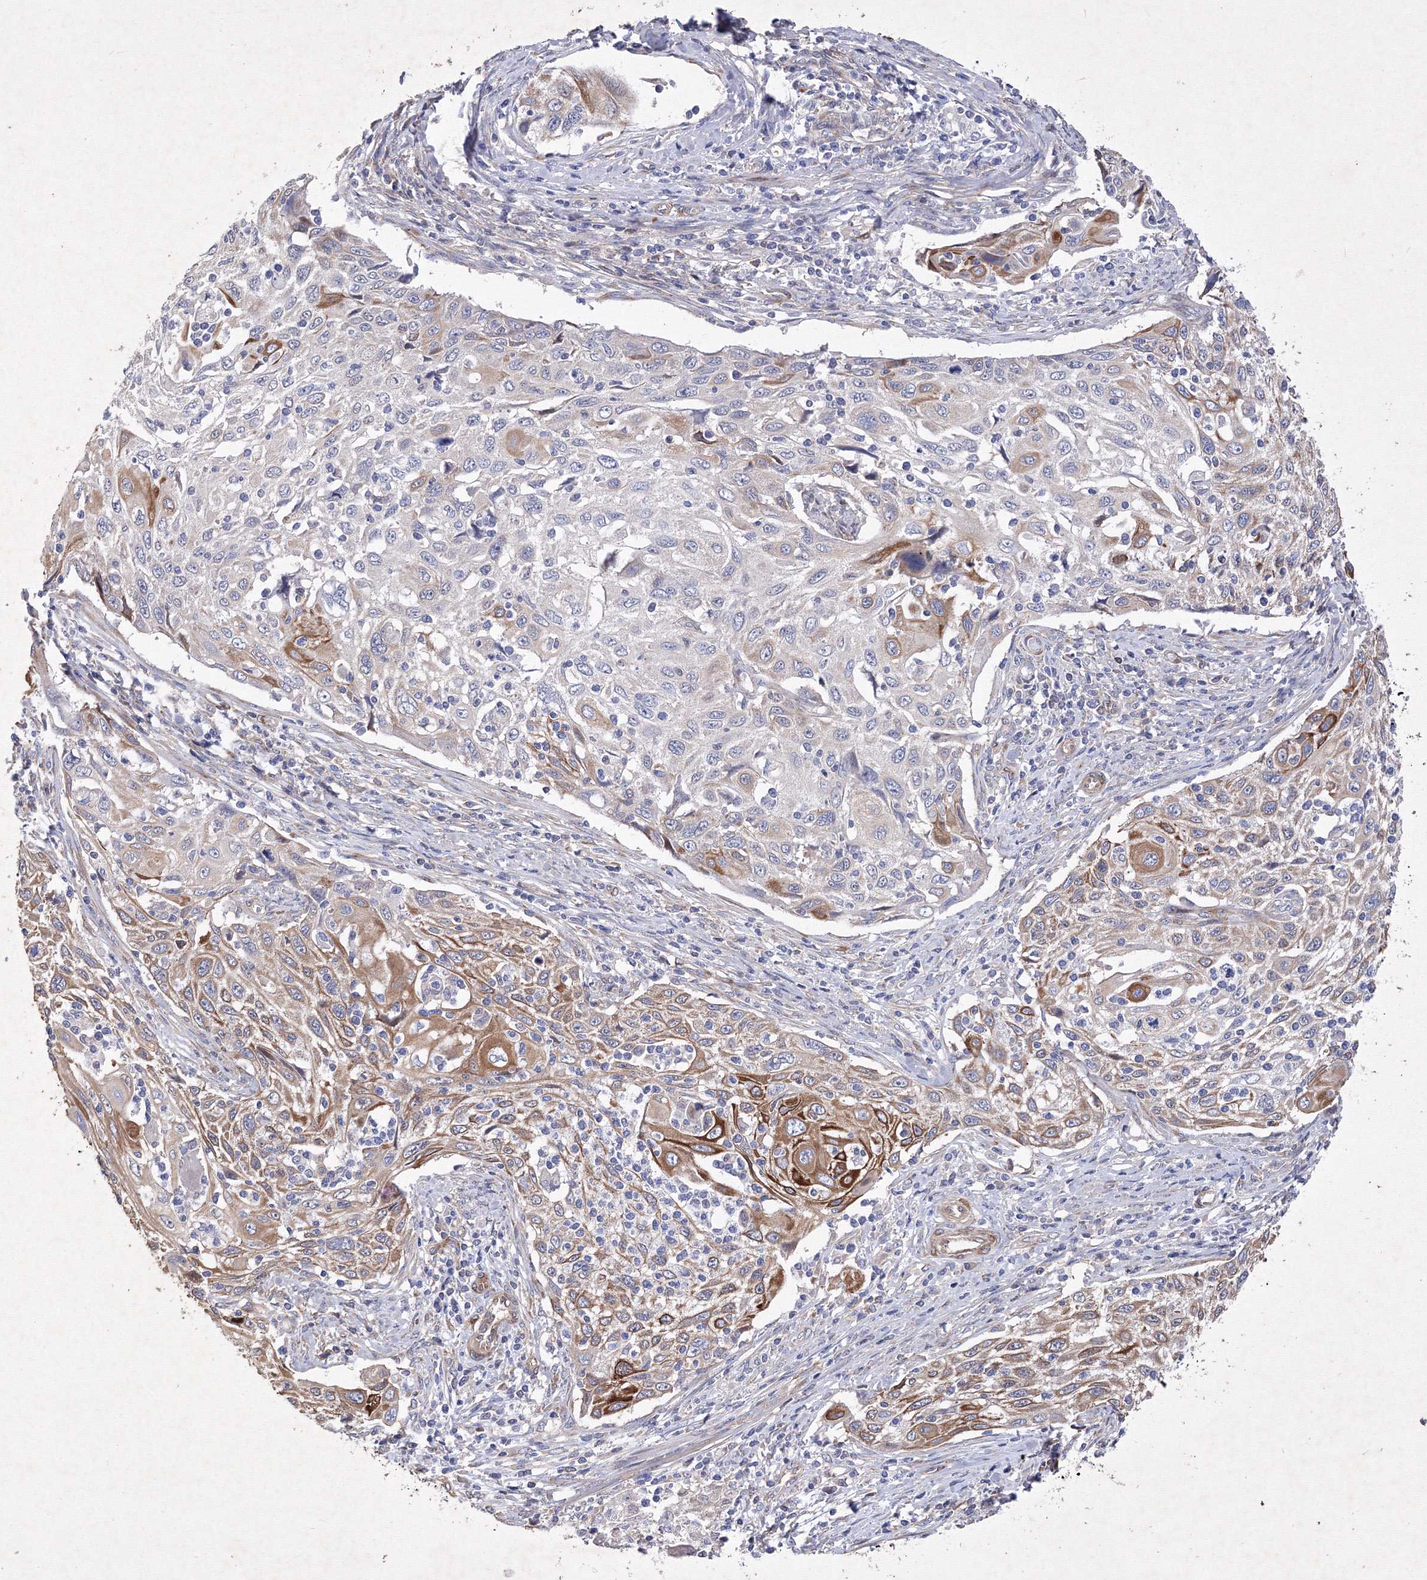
{"staining": {"intensity": "strong", "quantity": "<25%", "location": "cytoplasmic/membranous"}, "tissue": "cervical cancer", "cell_type": "Tumor cells", "image_type": "cancer", "snomed": [{"axis": "morphology", "description": "Squamous cell carcinoma, NOS"}, {"axis": "topography", "description": "Cervix"}], "caption": "A histopathology image showing strong cytoplasmic/membranous staining in about <25% of tumor cells in squamous cell carcinoma (cervical), as visualized by brown immunohistochemical staining.", "gene": "SNX18", "patient": {"sex": "female", "age": 70}}